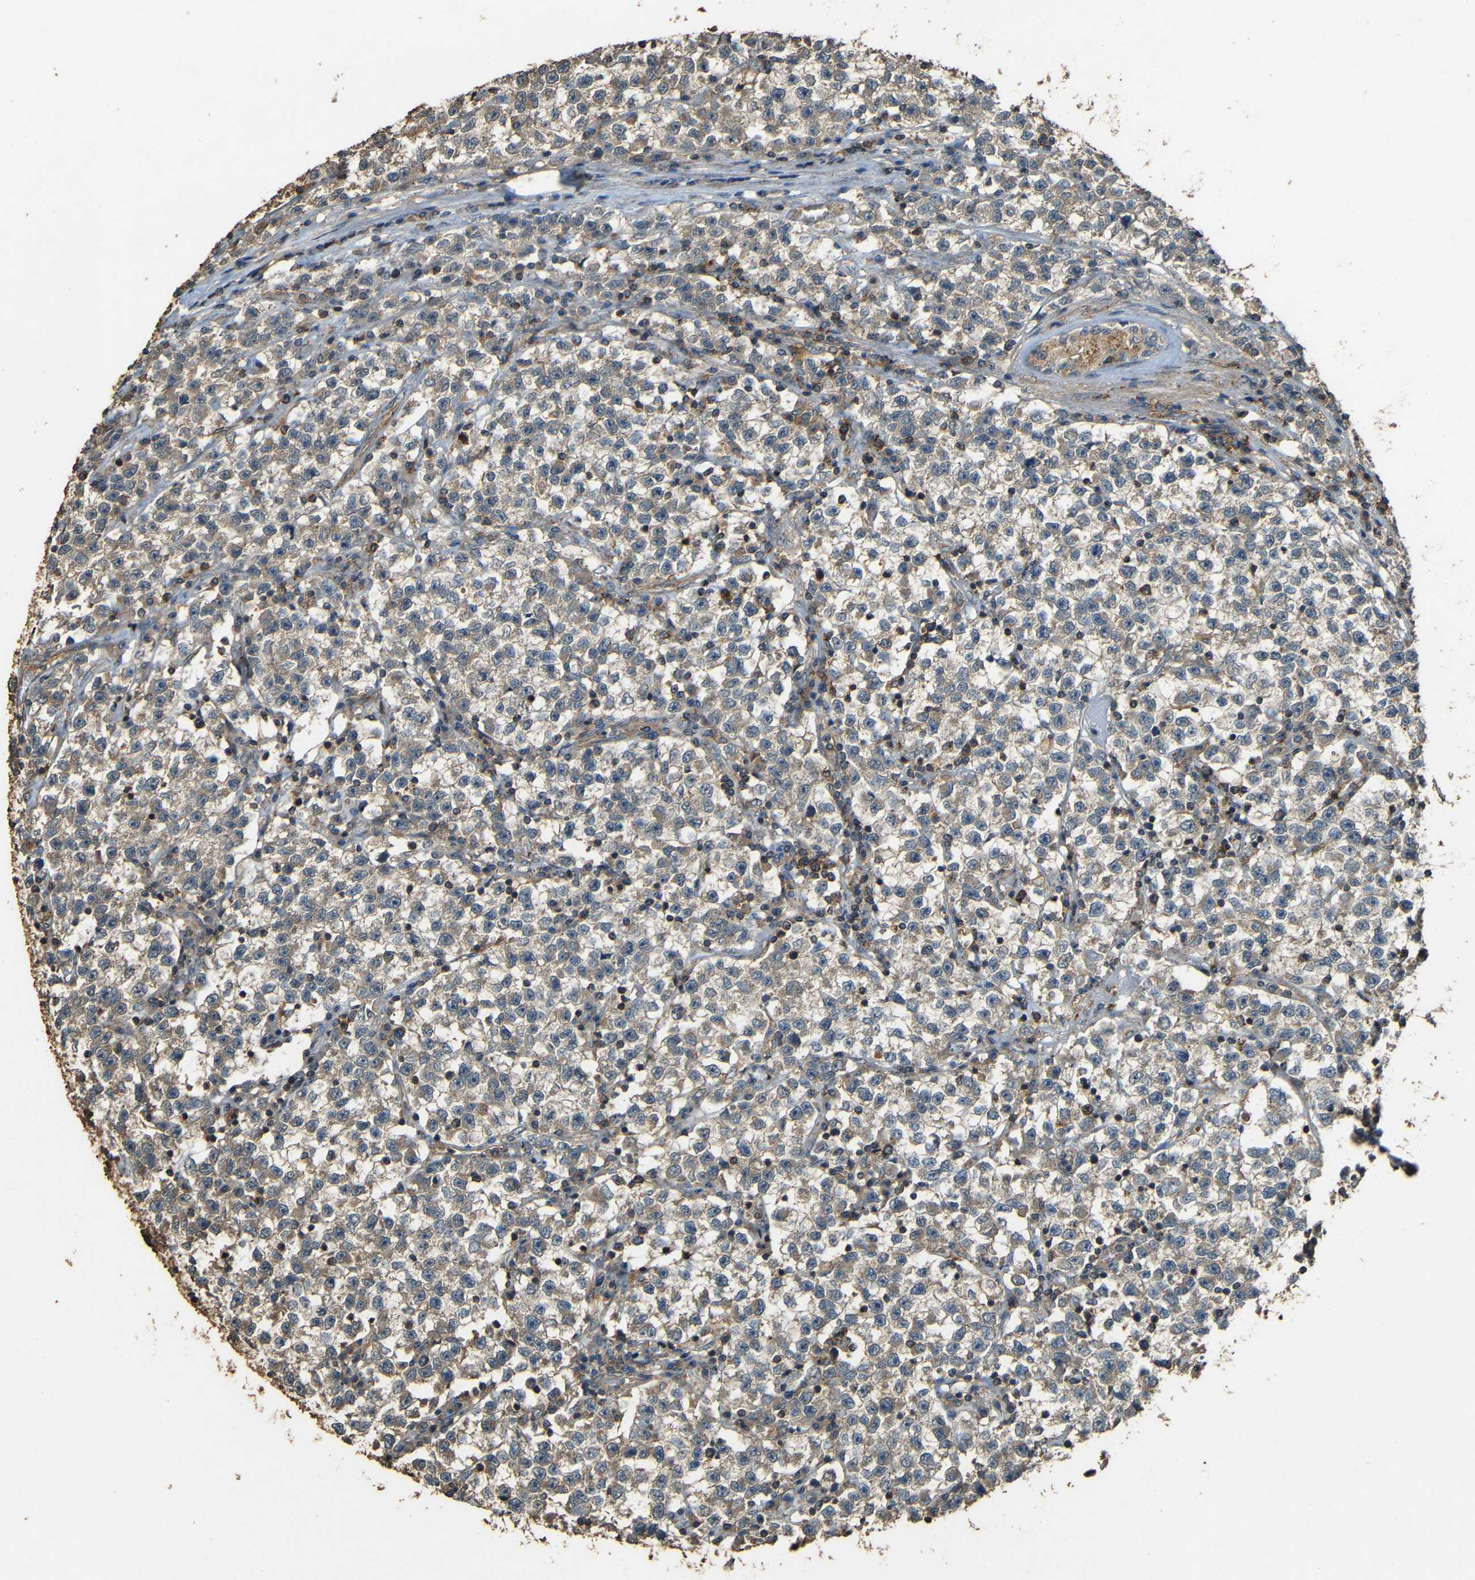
{"staining": {"intensity": "weak", "quantity": "25%-75%", "location": "cytoplasmic/membranous"}, "tissue": "testis cancer", "cell_type": "Tumor cells", "image_type": "cancer", "snomed": [{"axis": "morphology", "description": "Seminoma, NOS"}, {"axis": "topography", "description": "Testis"}], "caption": "Weak cytoplasmic/membranous staining is present in approximately 25%-75% of tumor cells in testis seminoma.", "gene": "PDE5A", "patient": {"sex": "male", "age": 22}}